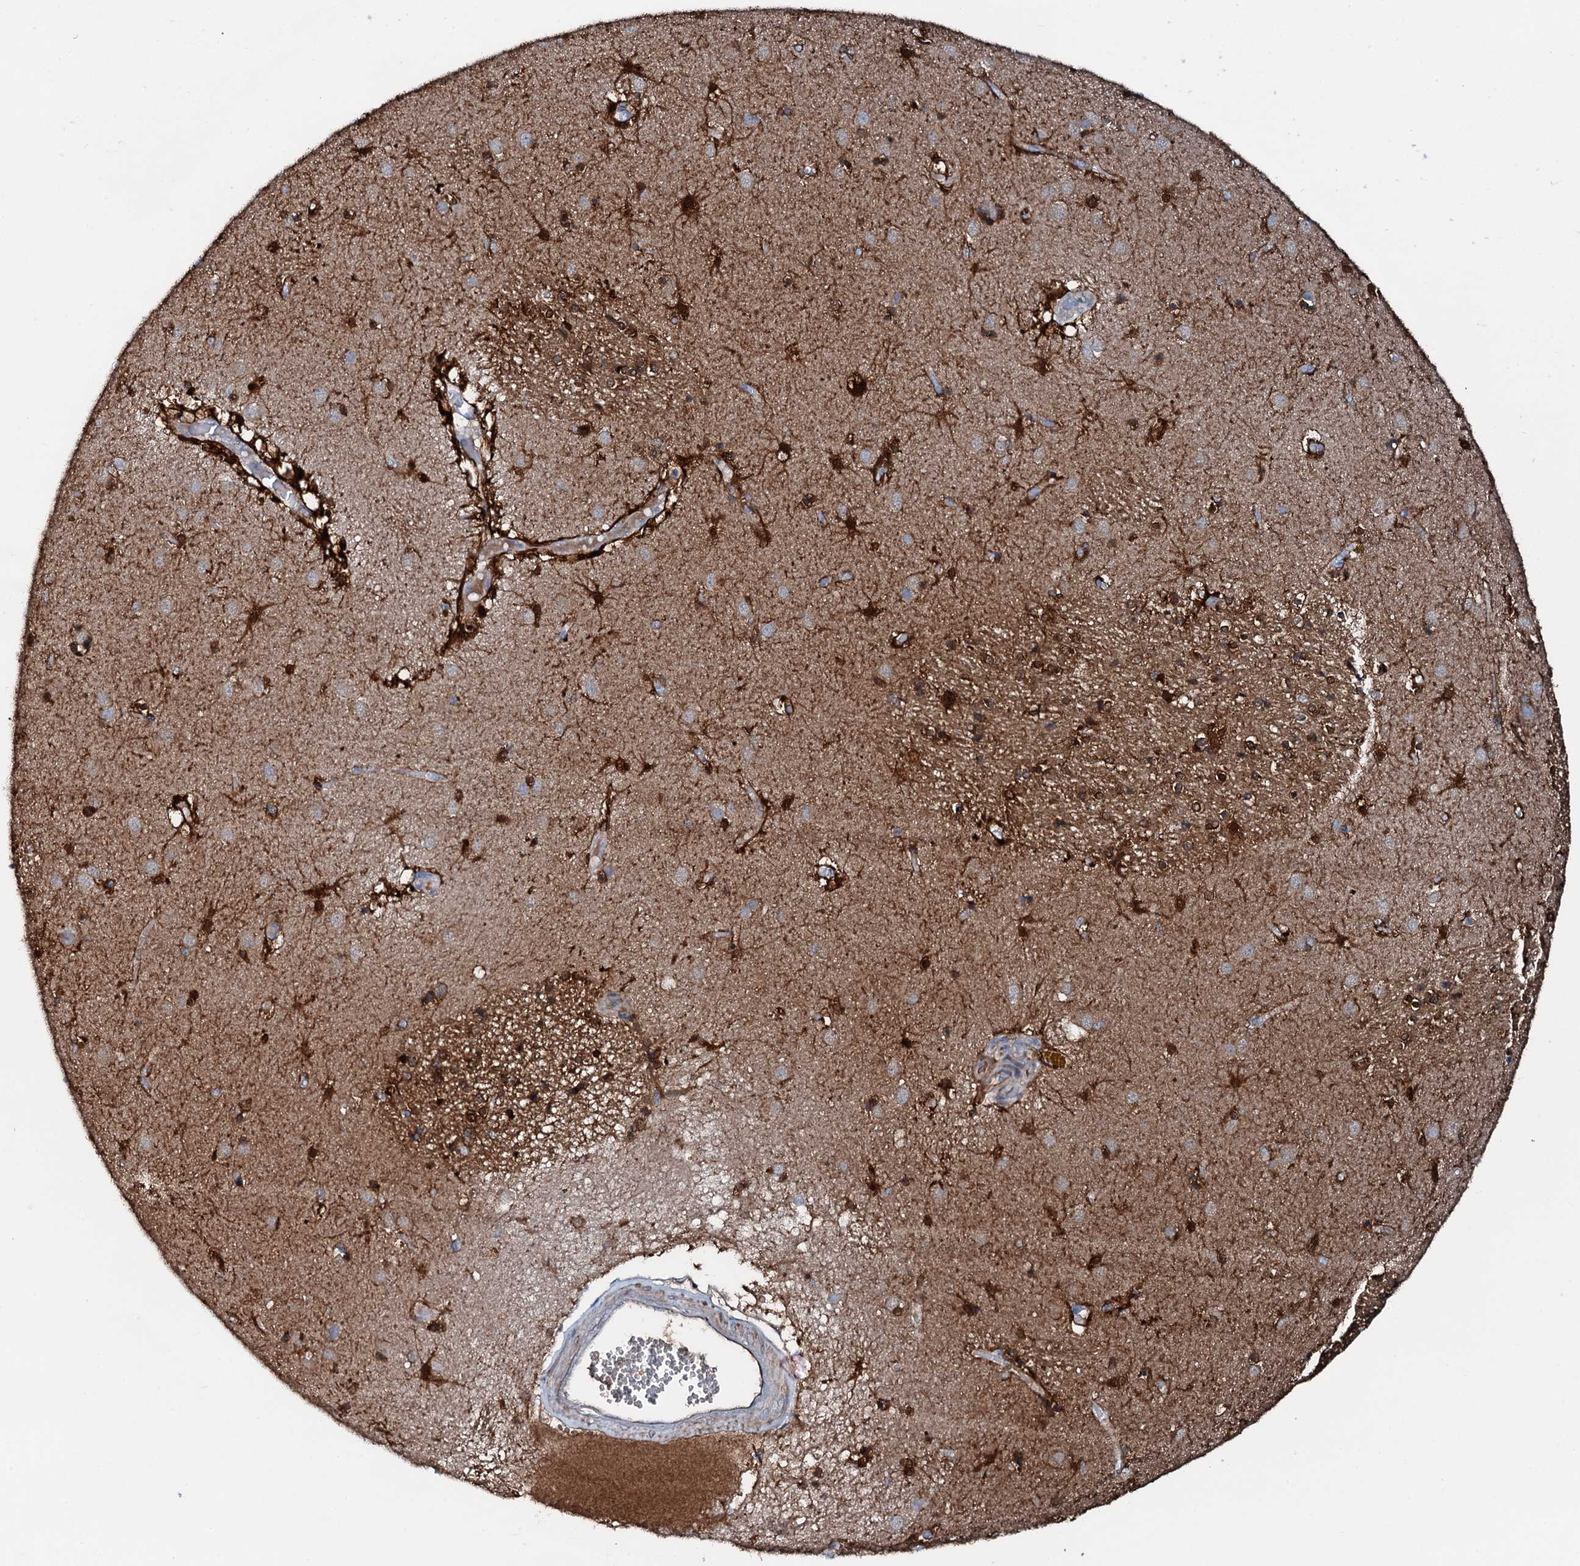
{"staining": {"intensity": "strong", "quantity": ">75%", "location": "cytoplasmic/membranous"}, "tissue": "caudate", "cell_type": "Glial cells", "image_type": "normal", "snomed": [{"axis": "morphology", "description": "Normal tissue, NOS"}, {"axis": "topography", "description": "Lateral ventricle wall"}], "caption": "This histopathology image reveals normal caudate stained with immunohistochemistry (IHC) to label a protein in brown. The cytoplasmic/membranous of glial cells show strong positivity for the protein. Nuclei are counter-stained blue.", "gene": "GFOD2", "patient": {"sex": "male", "age": 70}}